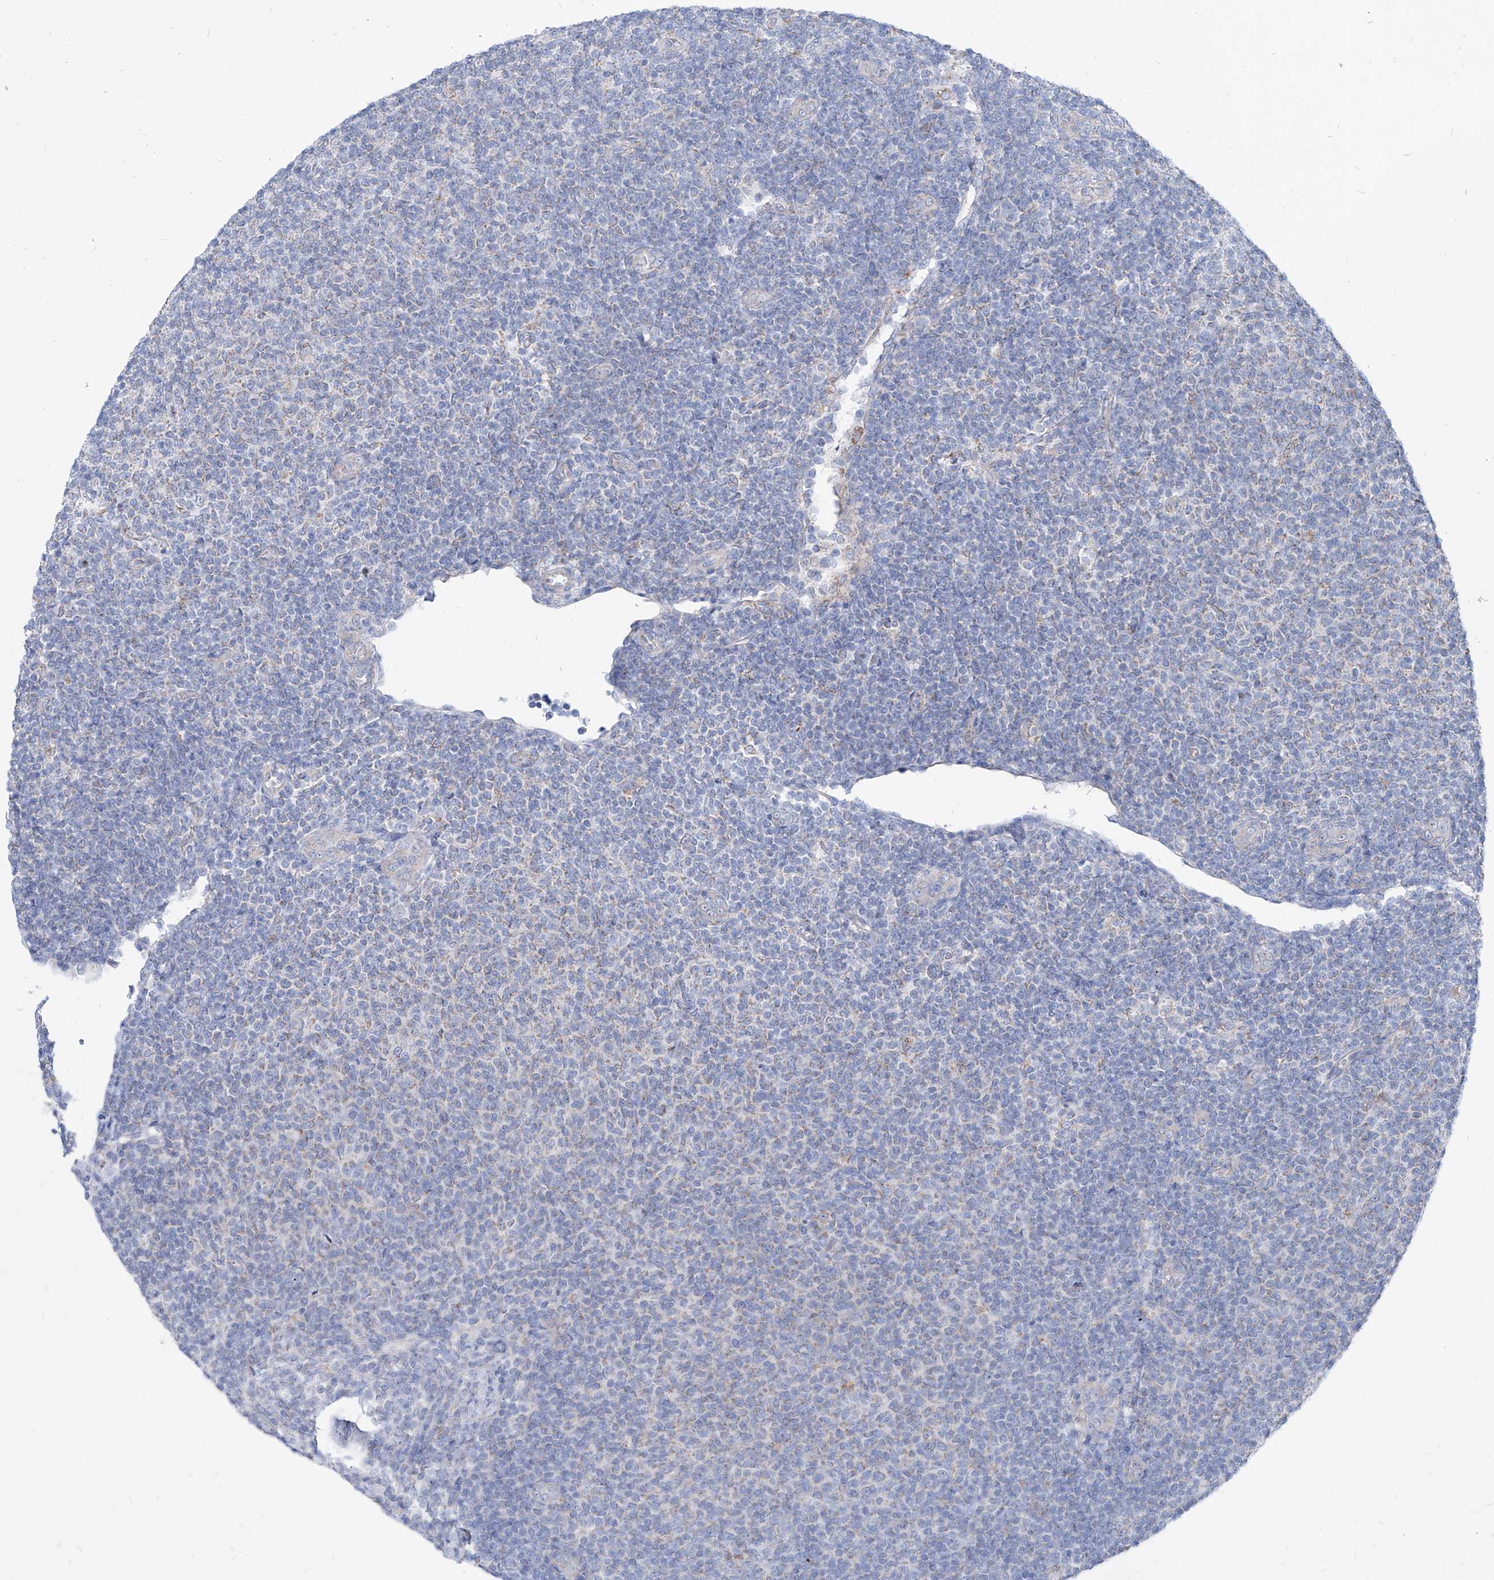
{"staining": {"intensity": "negative", "quantity": "none", "location": "none"}, "tissue": "lymphoma", "cell_type": "Tumor cells", "image_type": "cancer", "snomed": [{"axis": "morphology", "description": "Malignant lymphoma, non-Hodgkin's type, Low grade"}, {"axis": "topography", "description": "Lymph node"}], "caption": "Protein analysis of low-grade malignant lymphoma, non-Hodgkin's type shows no significant expression in tumor cells. Nuclei are stained in blue.", "gene": "AGPS", "patient": {"sex": "male", "age": 66}}